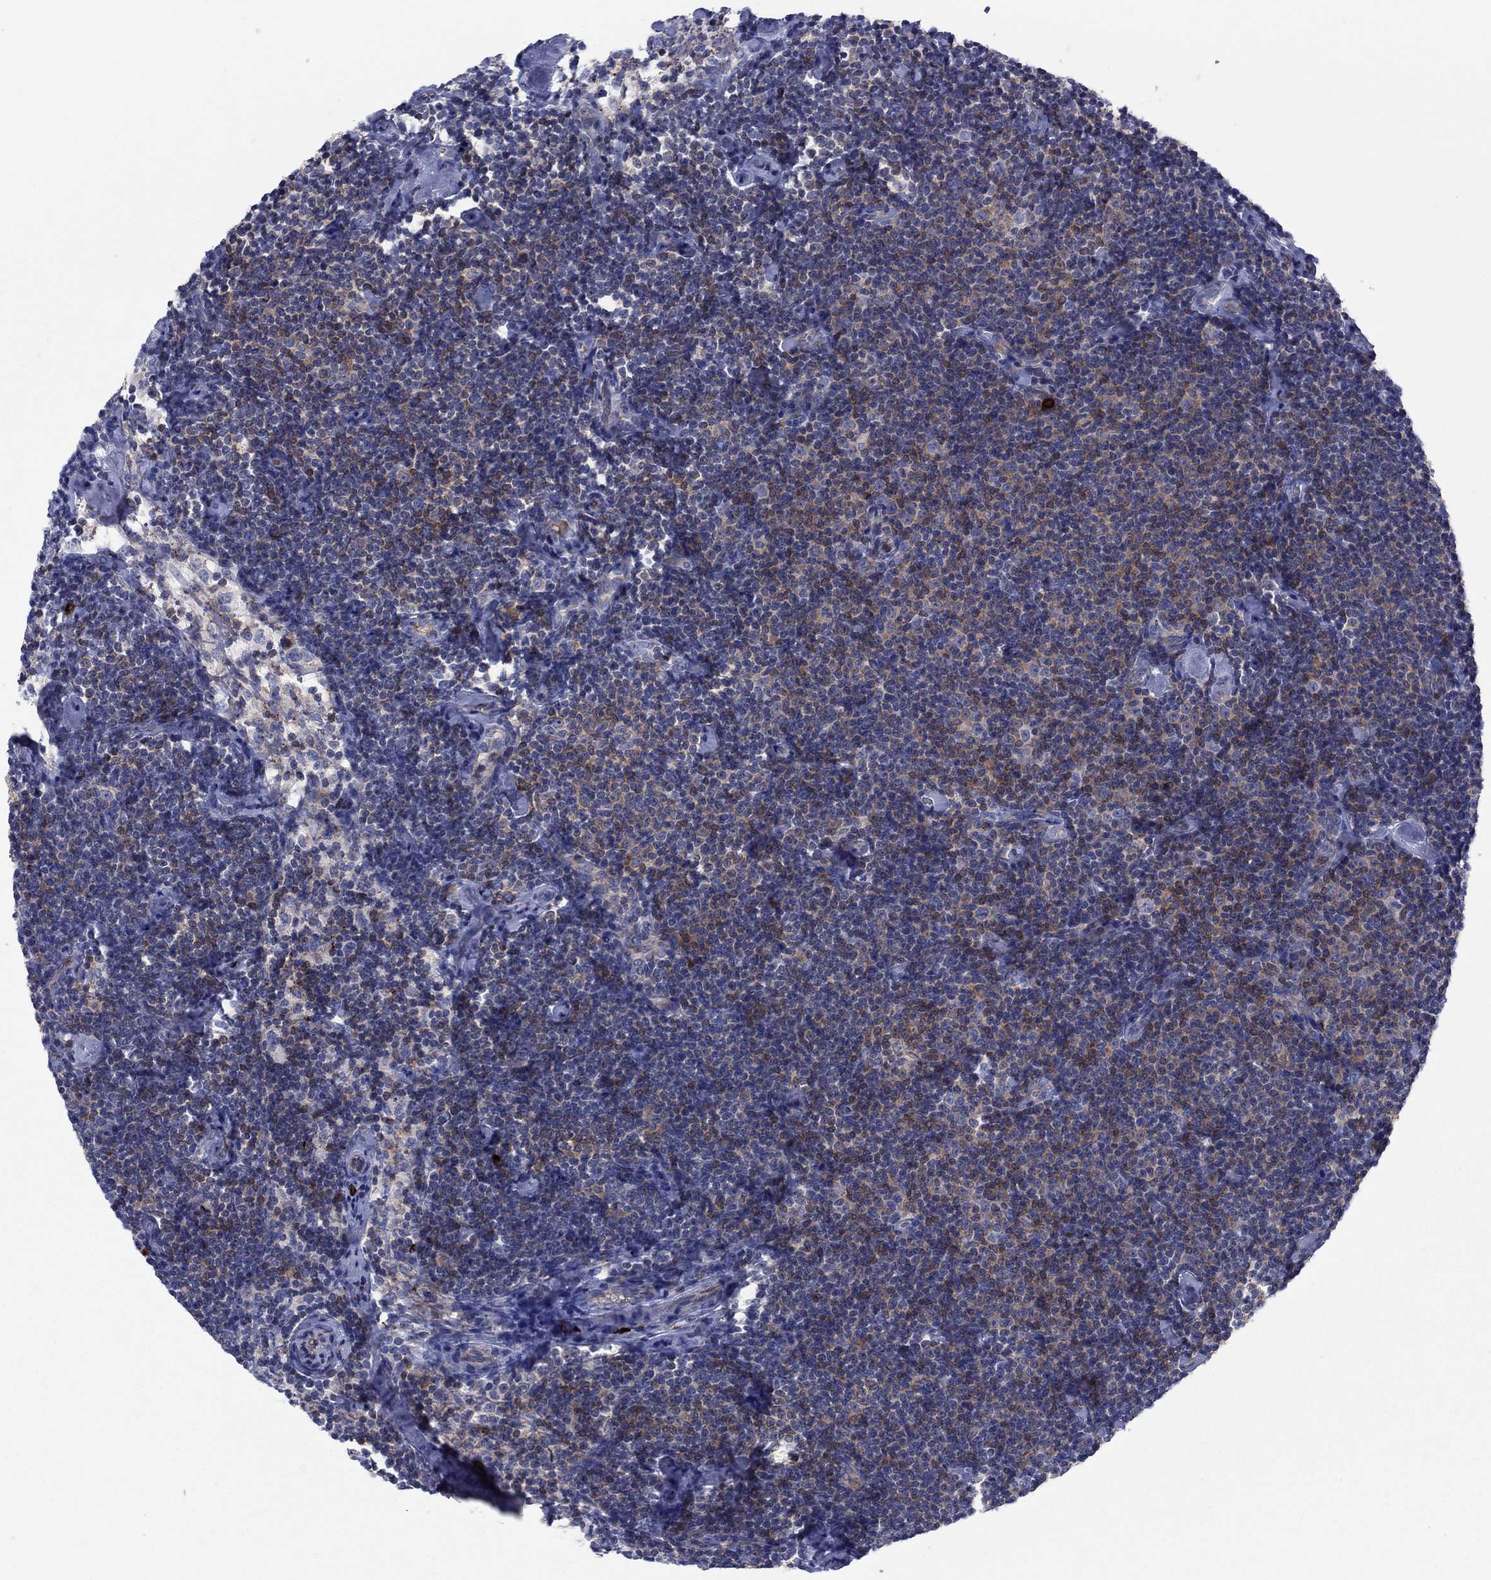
{"staining": {"intensity": "weak", "quantity": "25%-75%", "location": "cytoplasmic/membranous"}, "tissue": "lymphoma", "cell_type": "Tumor cells", "image_type": "cancer", "snomed": [{"axis": "morphology", "description": "Malignant lymphoma, non-Hodgkin's type, Low grade"}, {"axis": "topography", "description": "Lymph node"}], "caption": "Immunohistochemistry image of malignant lymphoma, non-Hodgkin's type (low-grade) stained for a protein (brown), which shows low levels of weak cytoplasmic/membranous positivity in about 25%-75% of tumor cells.", "gene": "PVR", "patient": {"sex": "male", "age": 81}}